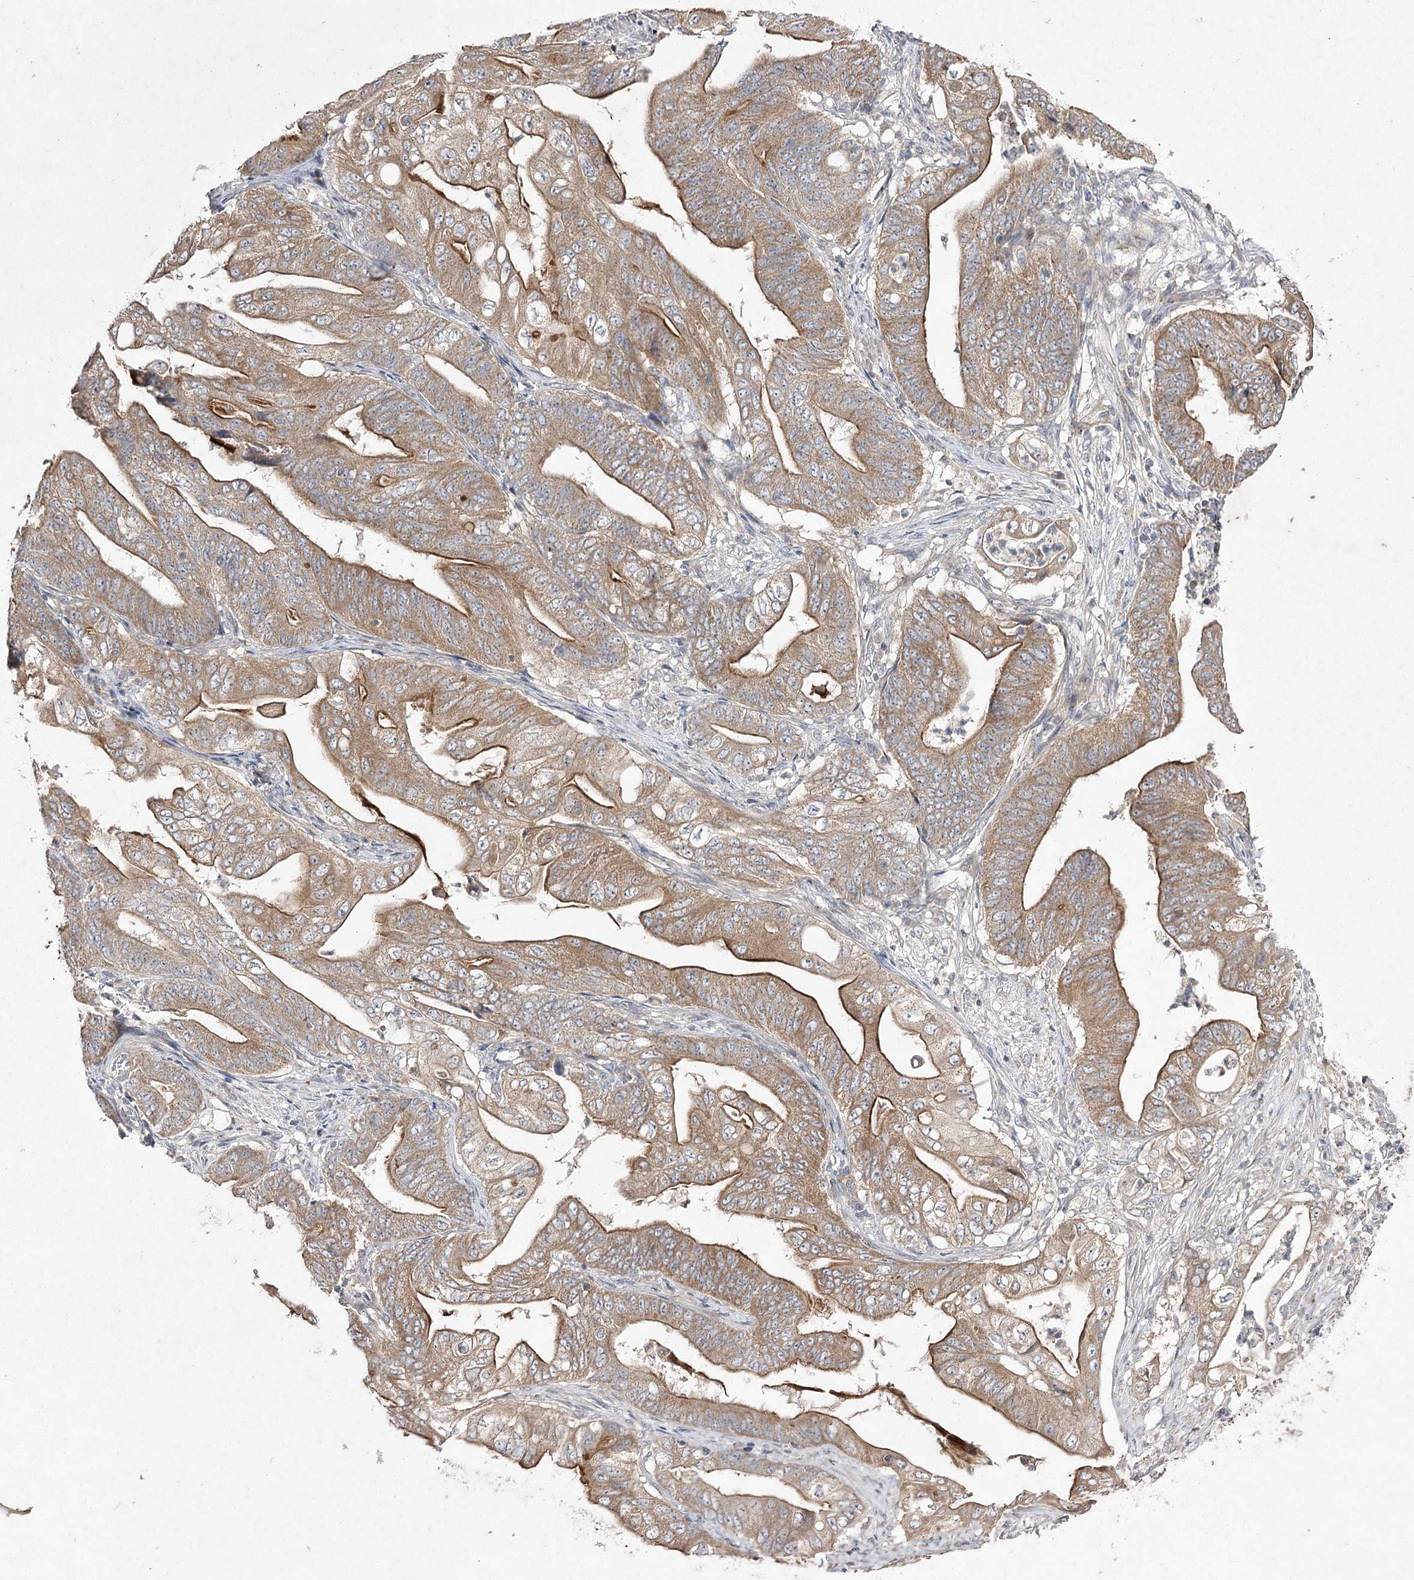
{"staining": {"intensity": "moderate", "quantity": ">75%", "location": "cytoplasmic/membranous"}, "tissue": "stomach cancer", "cell_type": "Tumor cells", "image_type": "cancer", "snomed": [{"axis": "morphology", "description": "Adenocarcinoma, NOS"}, {"axis": "topography", "description": "Stomach"}], "caption": "A brown stain highlights moderate cytoplasmic/membranous staining of a protein in human adenocarcinoma (stomach) tumor cells.", "gene": "FANCL", "patient": {"sex": "female", "age": 73}}